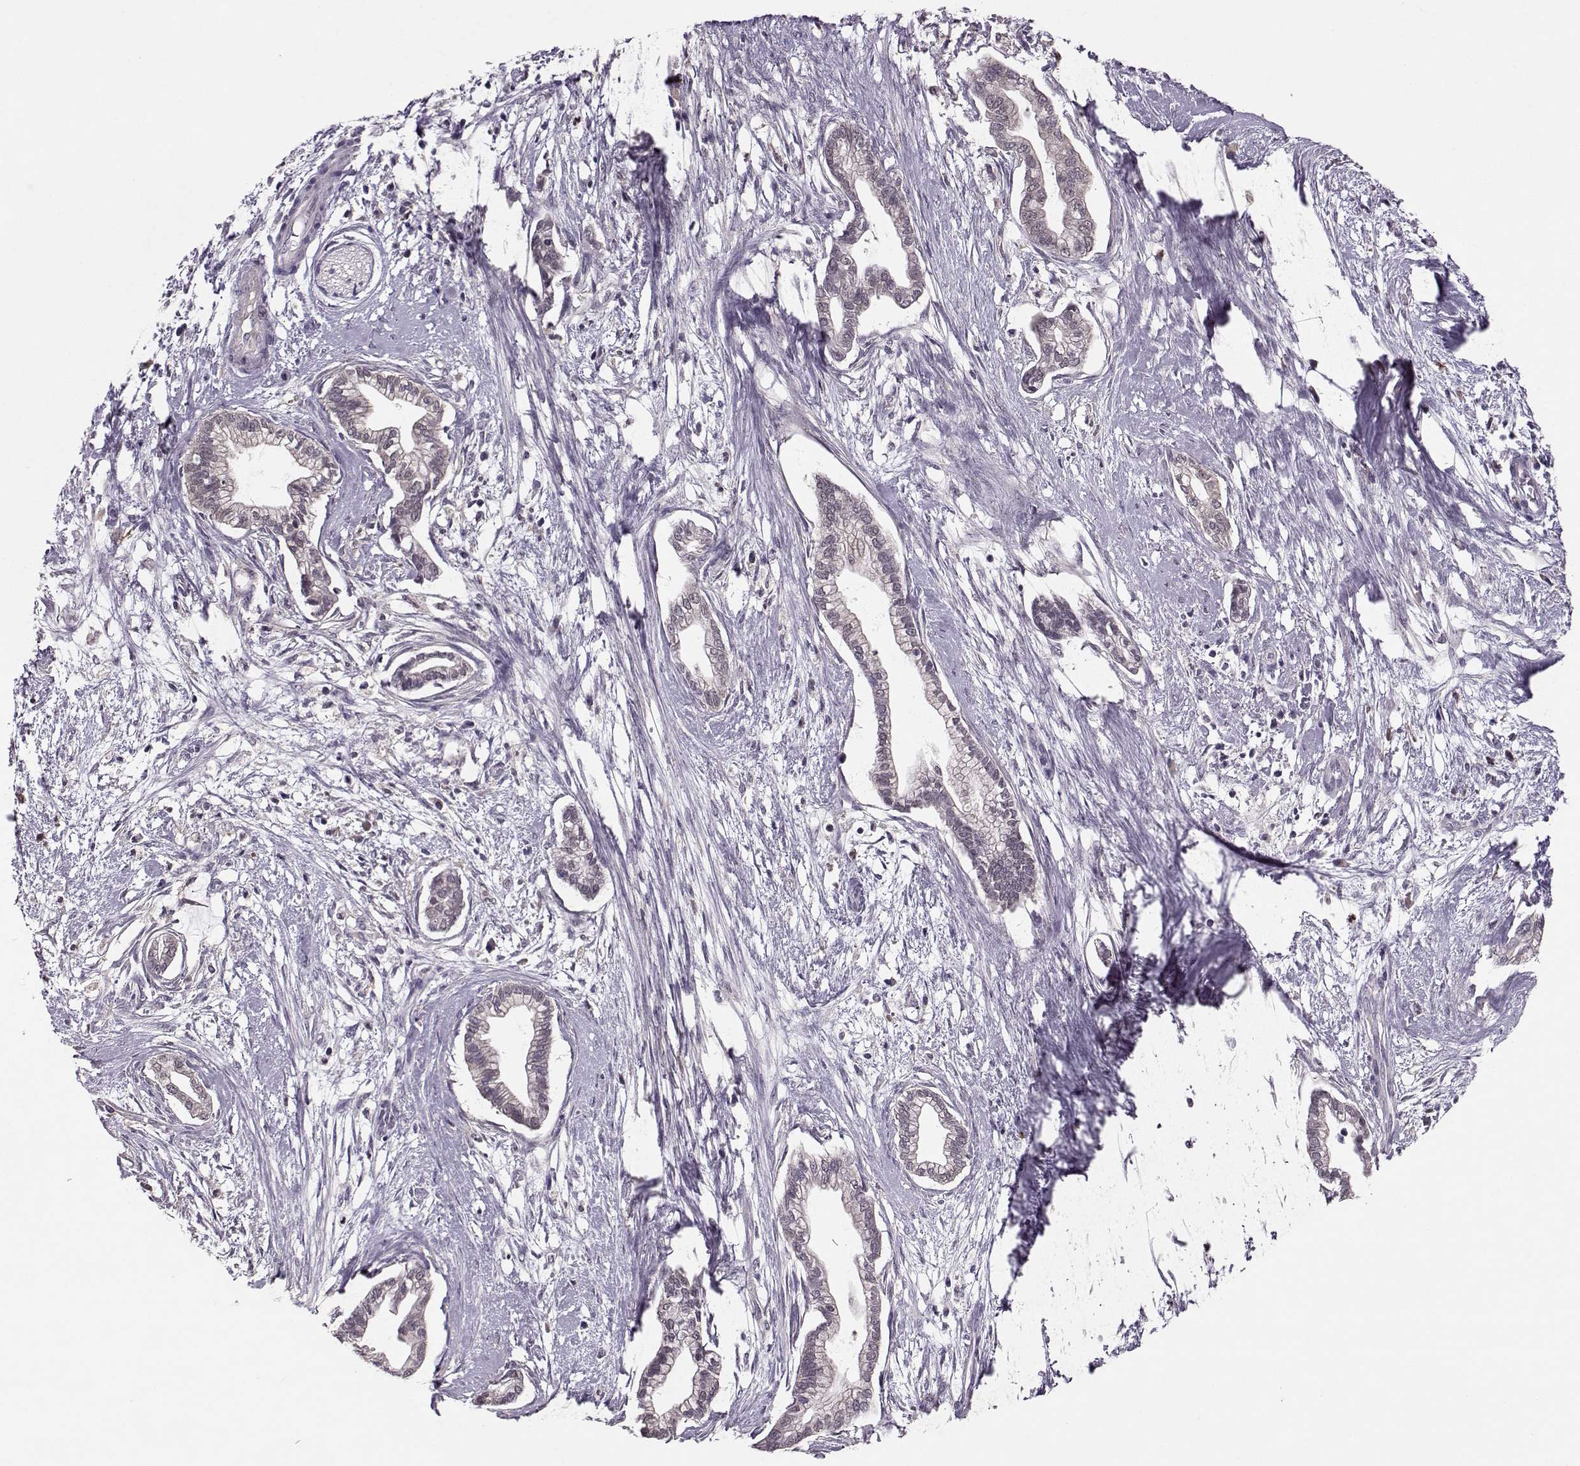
{"staining": {"intensity": "negative", "quantity": "none", "location": "none"}, "tissue": "cervical cancer", "cell_type": "Tumor cells", "image_type": "cancer", "snomed": [{"axis": "morphology", "description": "Adenocarcinoma, NOS"}, {"axis": "topography", "description": "Cervix"}], "caption": "Immunohistochemistry photomicrograph of neoplastic tissue: cervical cancer stained with DAB displays no significant protein staining in tumor cells.", "gene": "ACOT11", "patient": {"sex": "female", "age": 62}}